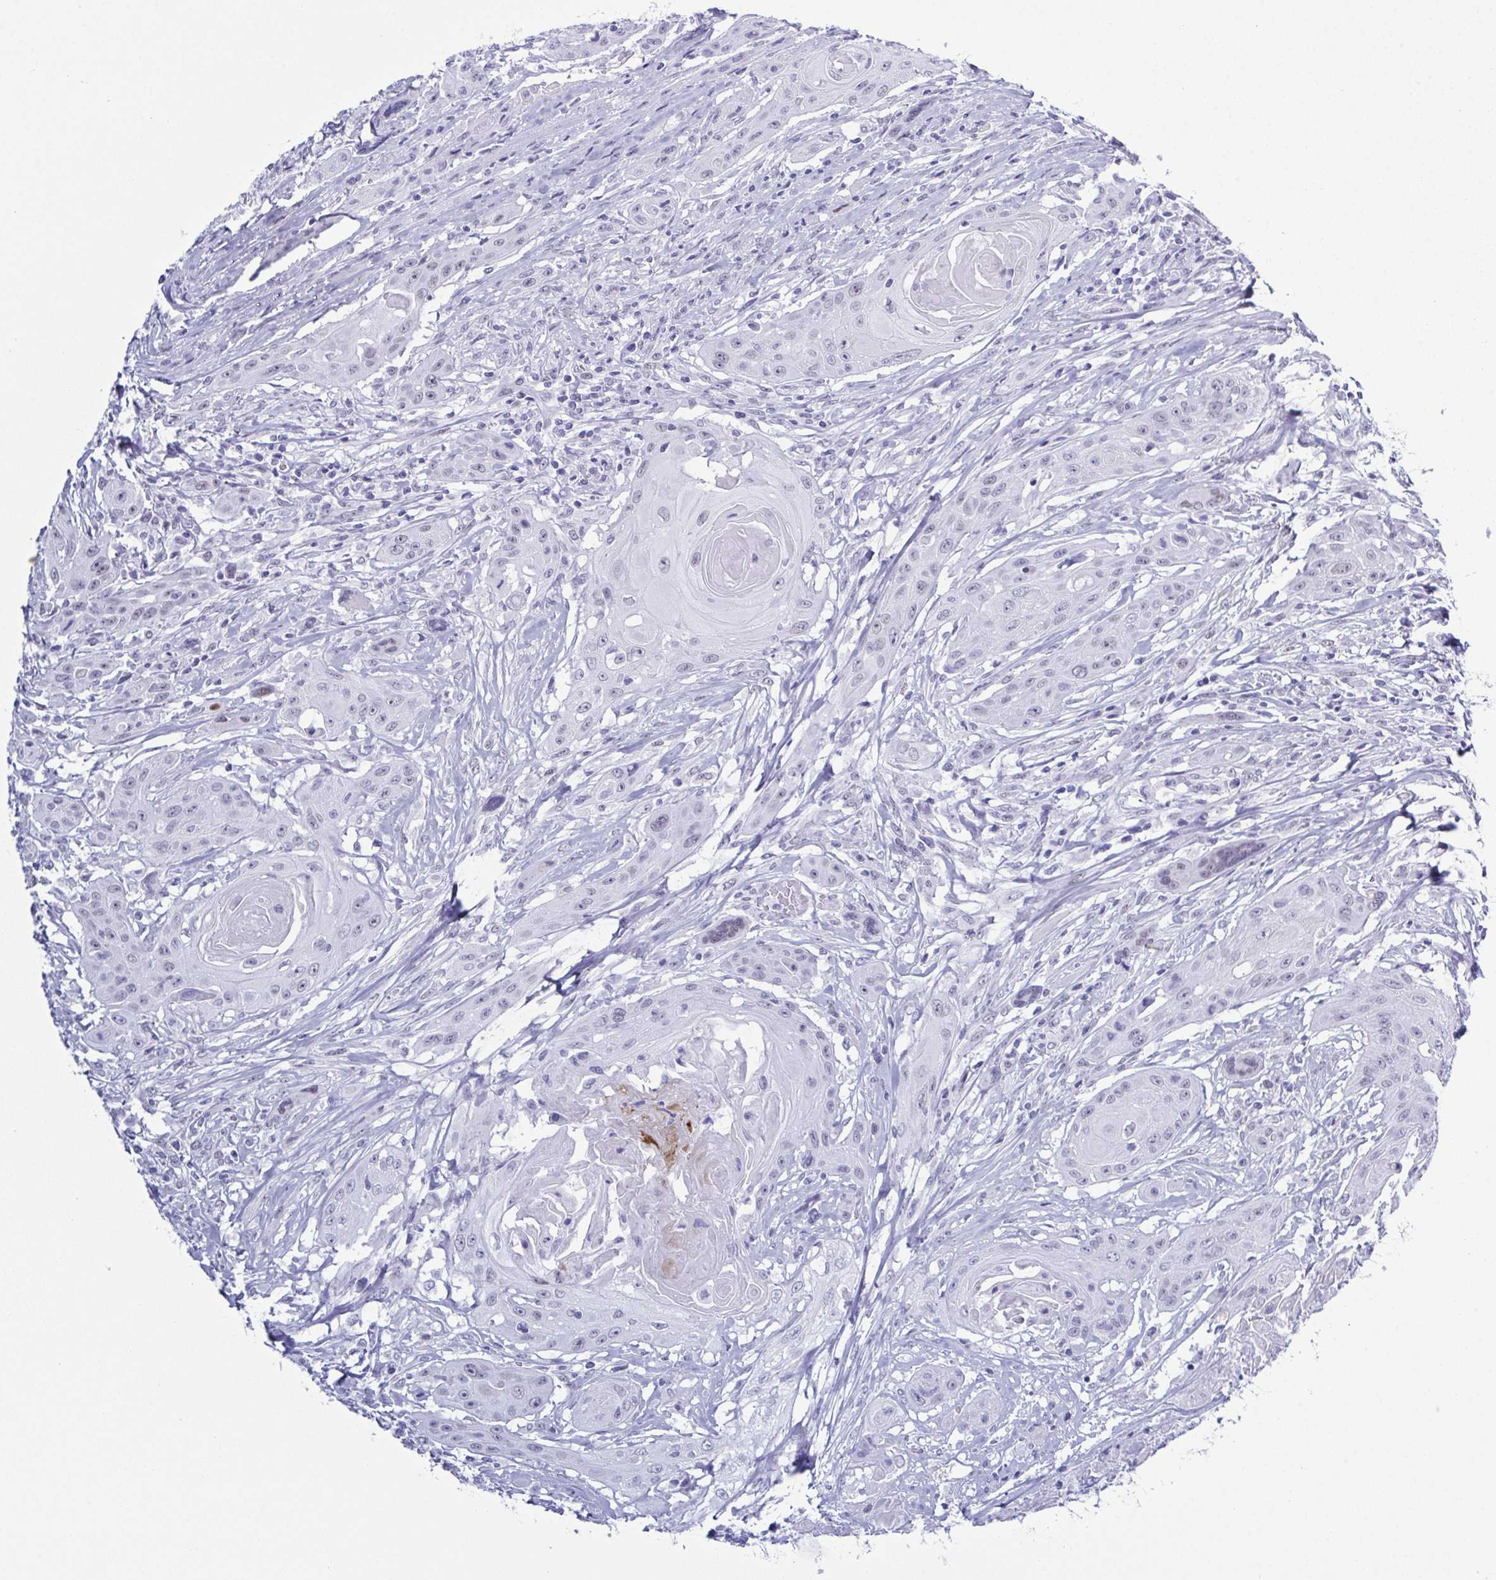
{"staining": {"intensity": "moderate", "quantity": "<25%", "location": "nuclear"}, "tissue": "head and neck cancer", "cell_type": "Tumor cells", "image_type": "cancer", "snomed": [{"axis": "morphology", "description": "Squamous cell carcinoma, NOS"}, {"axis": "topography", "description": "Oral tissue"}, {"axis": "topography", "description": "Head-Neck"}, {"axis": "topography", "description": "Neck, NOS"}], "caption": "Tumor cells show low levels of moderate nuclear positivity in approximately <25% of cells in head and neck cancer (squamous cell carcinoma).", "gene": "SUGP2", "patient": {"sex": "female", "age": 55}}